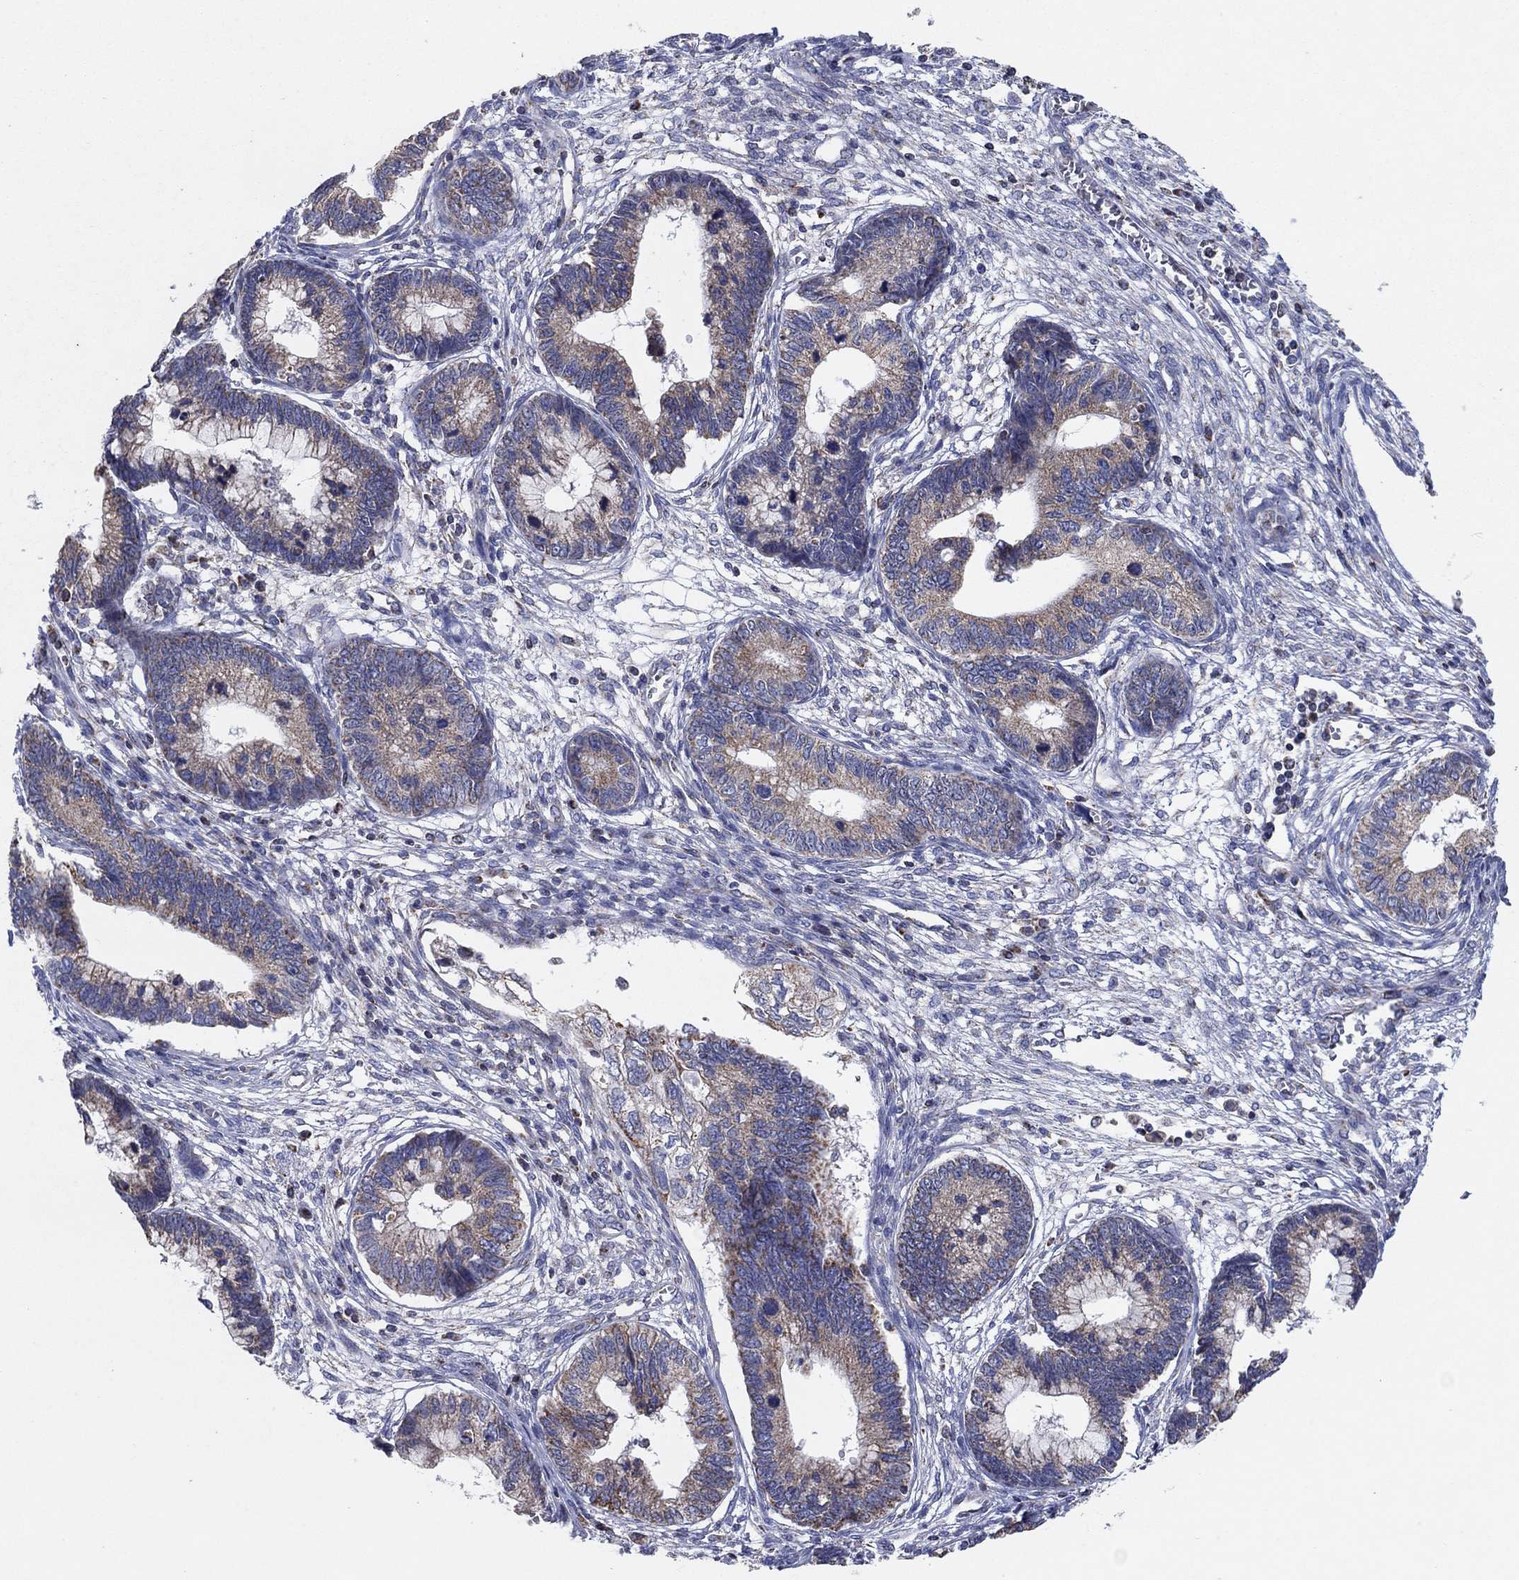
{"staining": {"intensity": "weak", "quantity": "25%-75%", "location": "cytoplasmic/membranous"}, "tissue": "cervical cancer", "cell_type": "Tumor cells", "image_type": "cancer", "snomed": [{"axis": "morphology", "description": "Adenocarcinoma, NOS"}, {"axis": "topography", "description": "Cervix"}], "caption": "A brown stain shows weak cytoplasmic/membranous positivity of a protein in human adenocarcinoma (cervical) tumor cells. (IHC, brightfield microscopy, high magnification).", "gene": "C9orf85", "patient": {"sex": "female", "age": 44}}